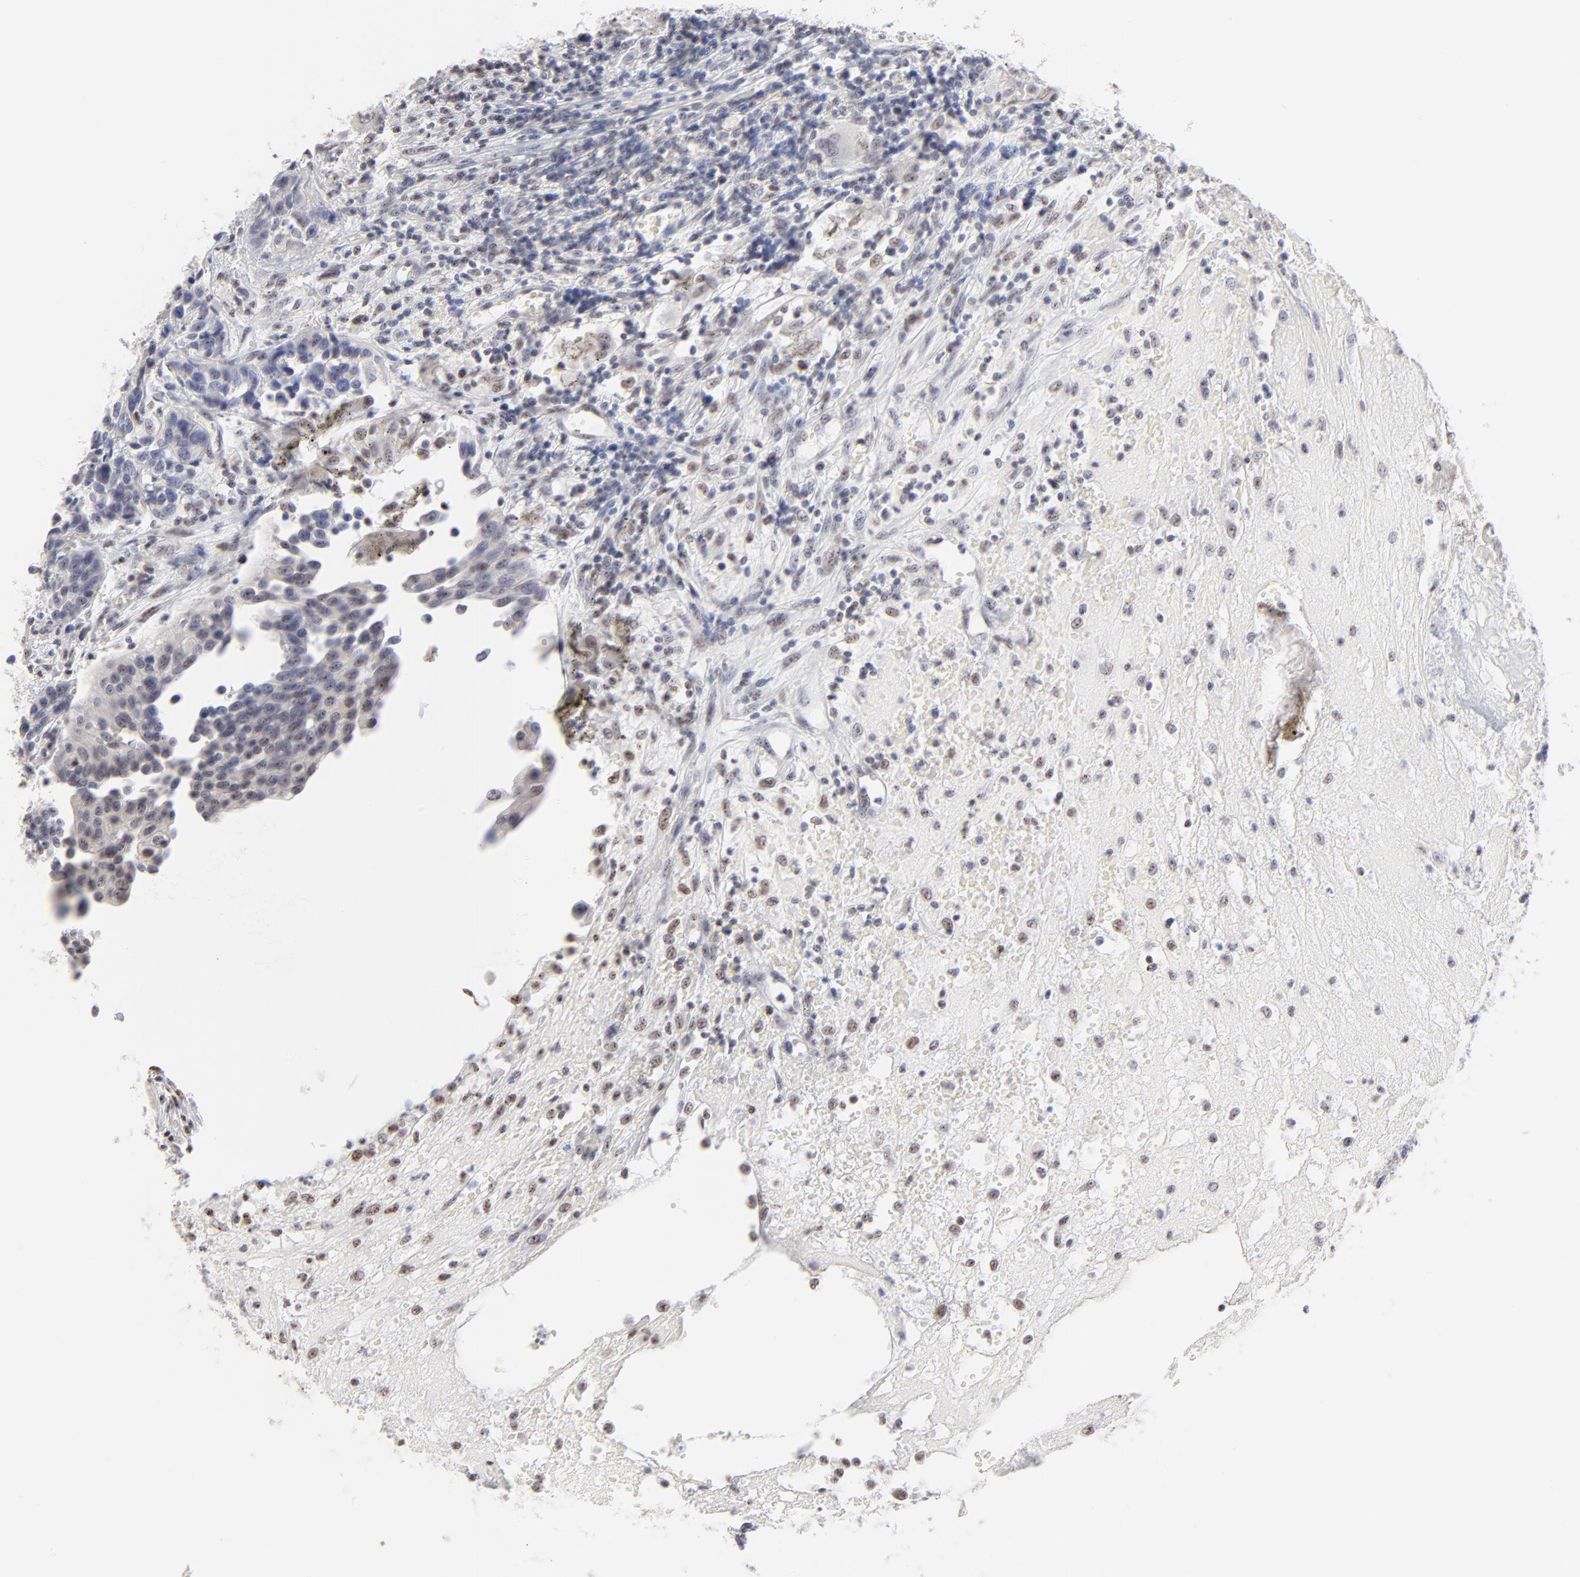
{"staining": {"intensity": "negative", "quantity": "none", "location": "none"}, "tissue": "urothelial cancer", "cell_type": "Tumor cells", "image_type": "cancer", "snomed": [{"axis": "morphology", "description": "Urothelial carcinoma, High grade"}, {"axis": "topography", "description": "Urinary bladder"}], "caption": "This is an immunohistochemistry (IHC) micrograph of human urothelial cancer. There is no staining in tumor cells.", "gene": "NFIL3", "patient": {"sex": "female", "age": 81}}